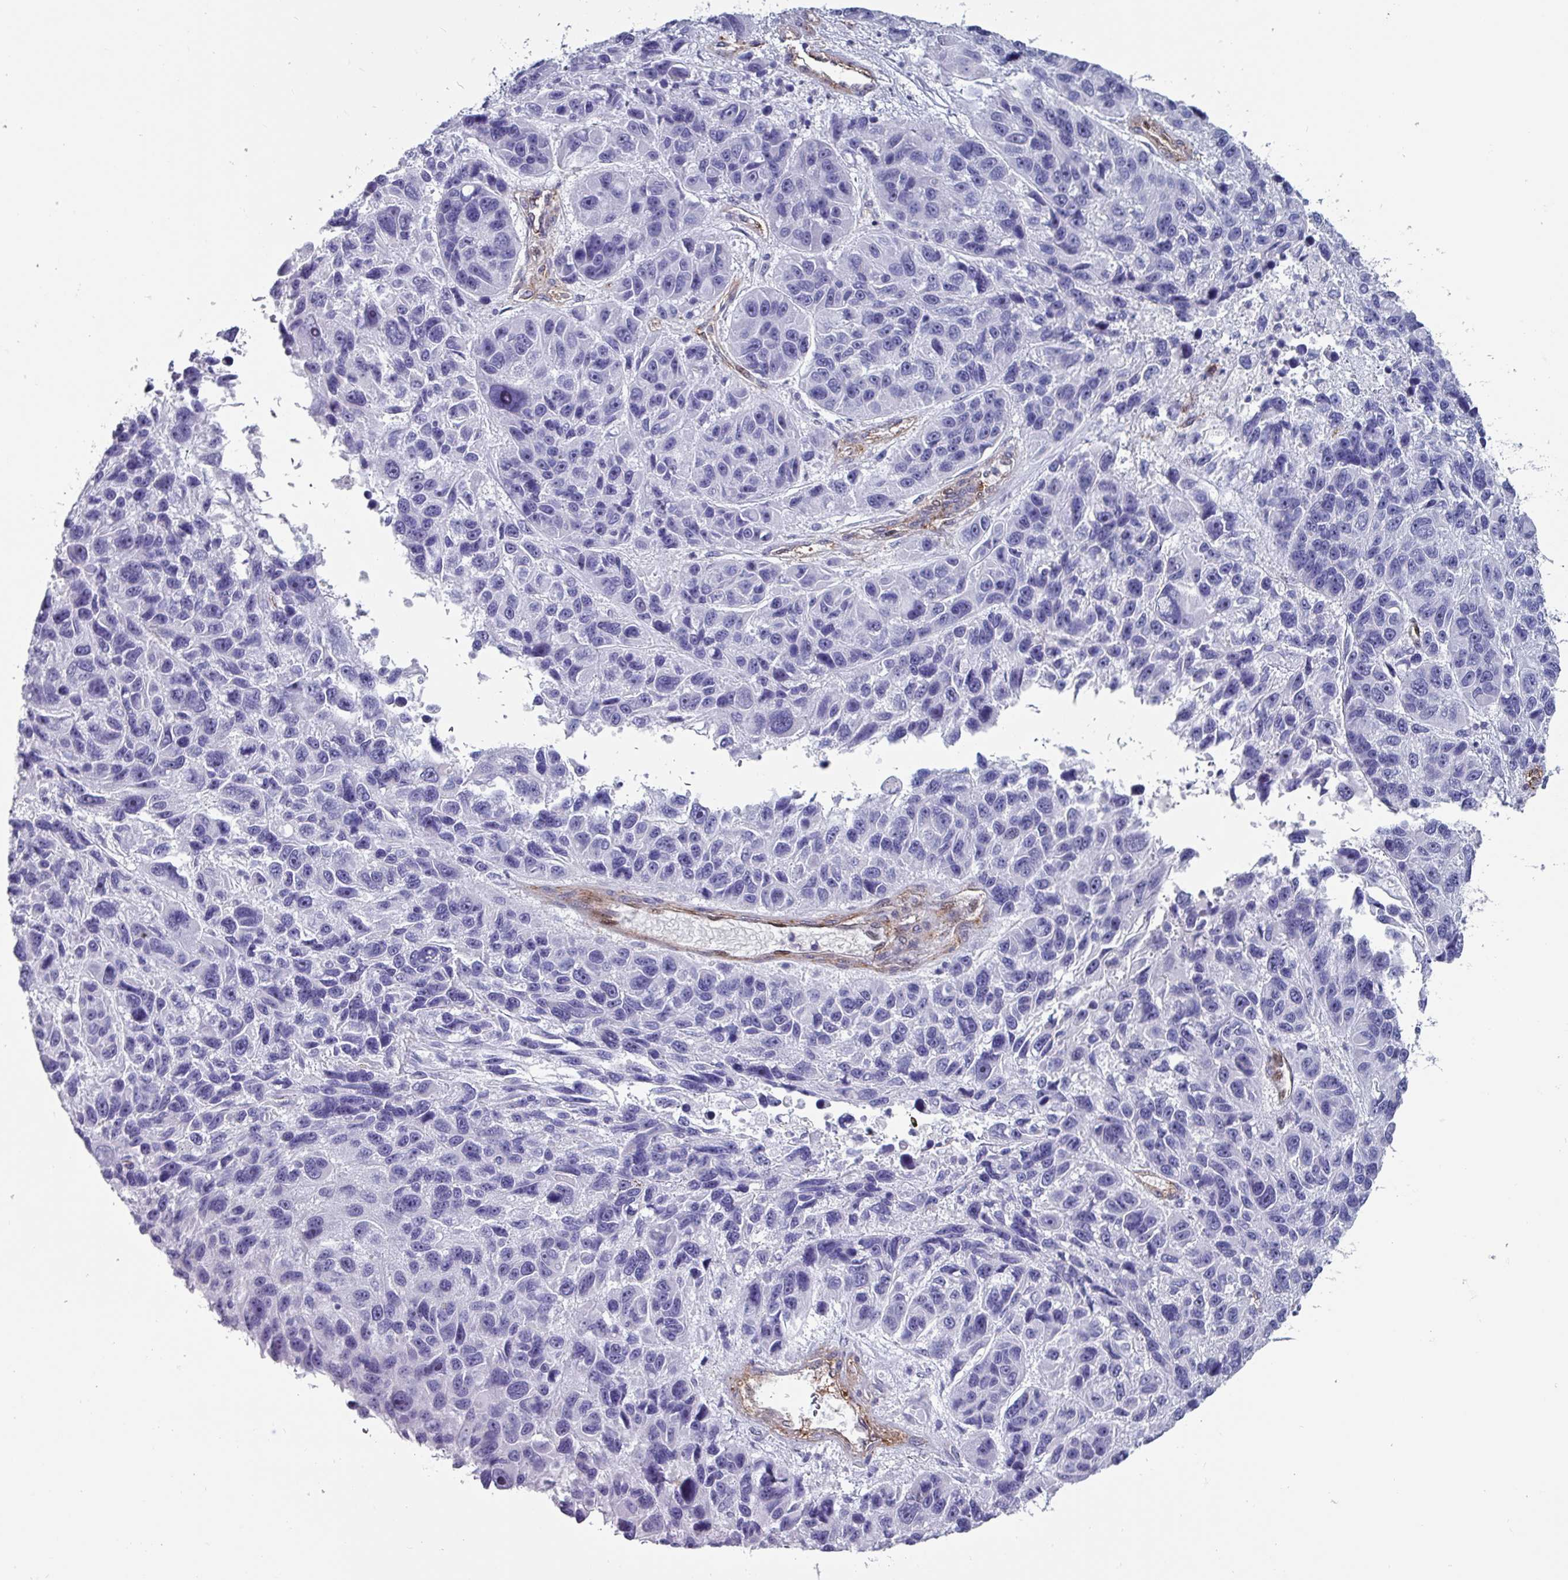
{"staining": {"intensity": "negative", "quantity": "none", "location": "none"}, "tissue": "melanoma", "cell_type": "Tumor cells", "image_type": "cancer", "snomed": [{"axis": "morphology", "description": "Malignant melanoma, NOS"}, {"axis": "topography", "description": "Skin"}], "caption": "Immunohistochemical staining of human melanoma demonstrates no significant expression in tumor cells.", "gene": "ZNF816-ZNF321P", "patient": {"sex": "male", "age": 53}}